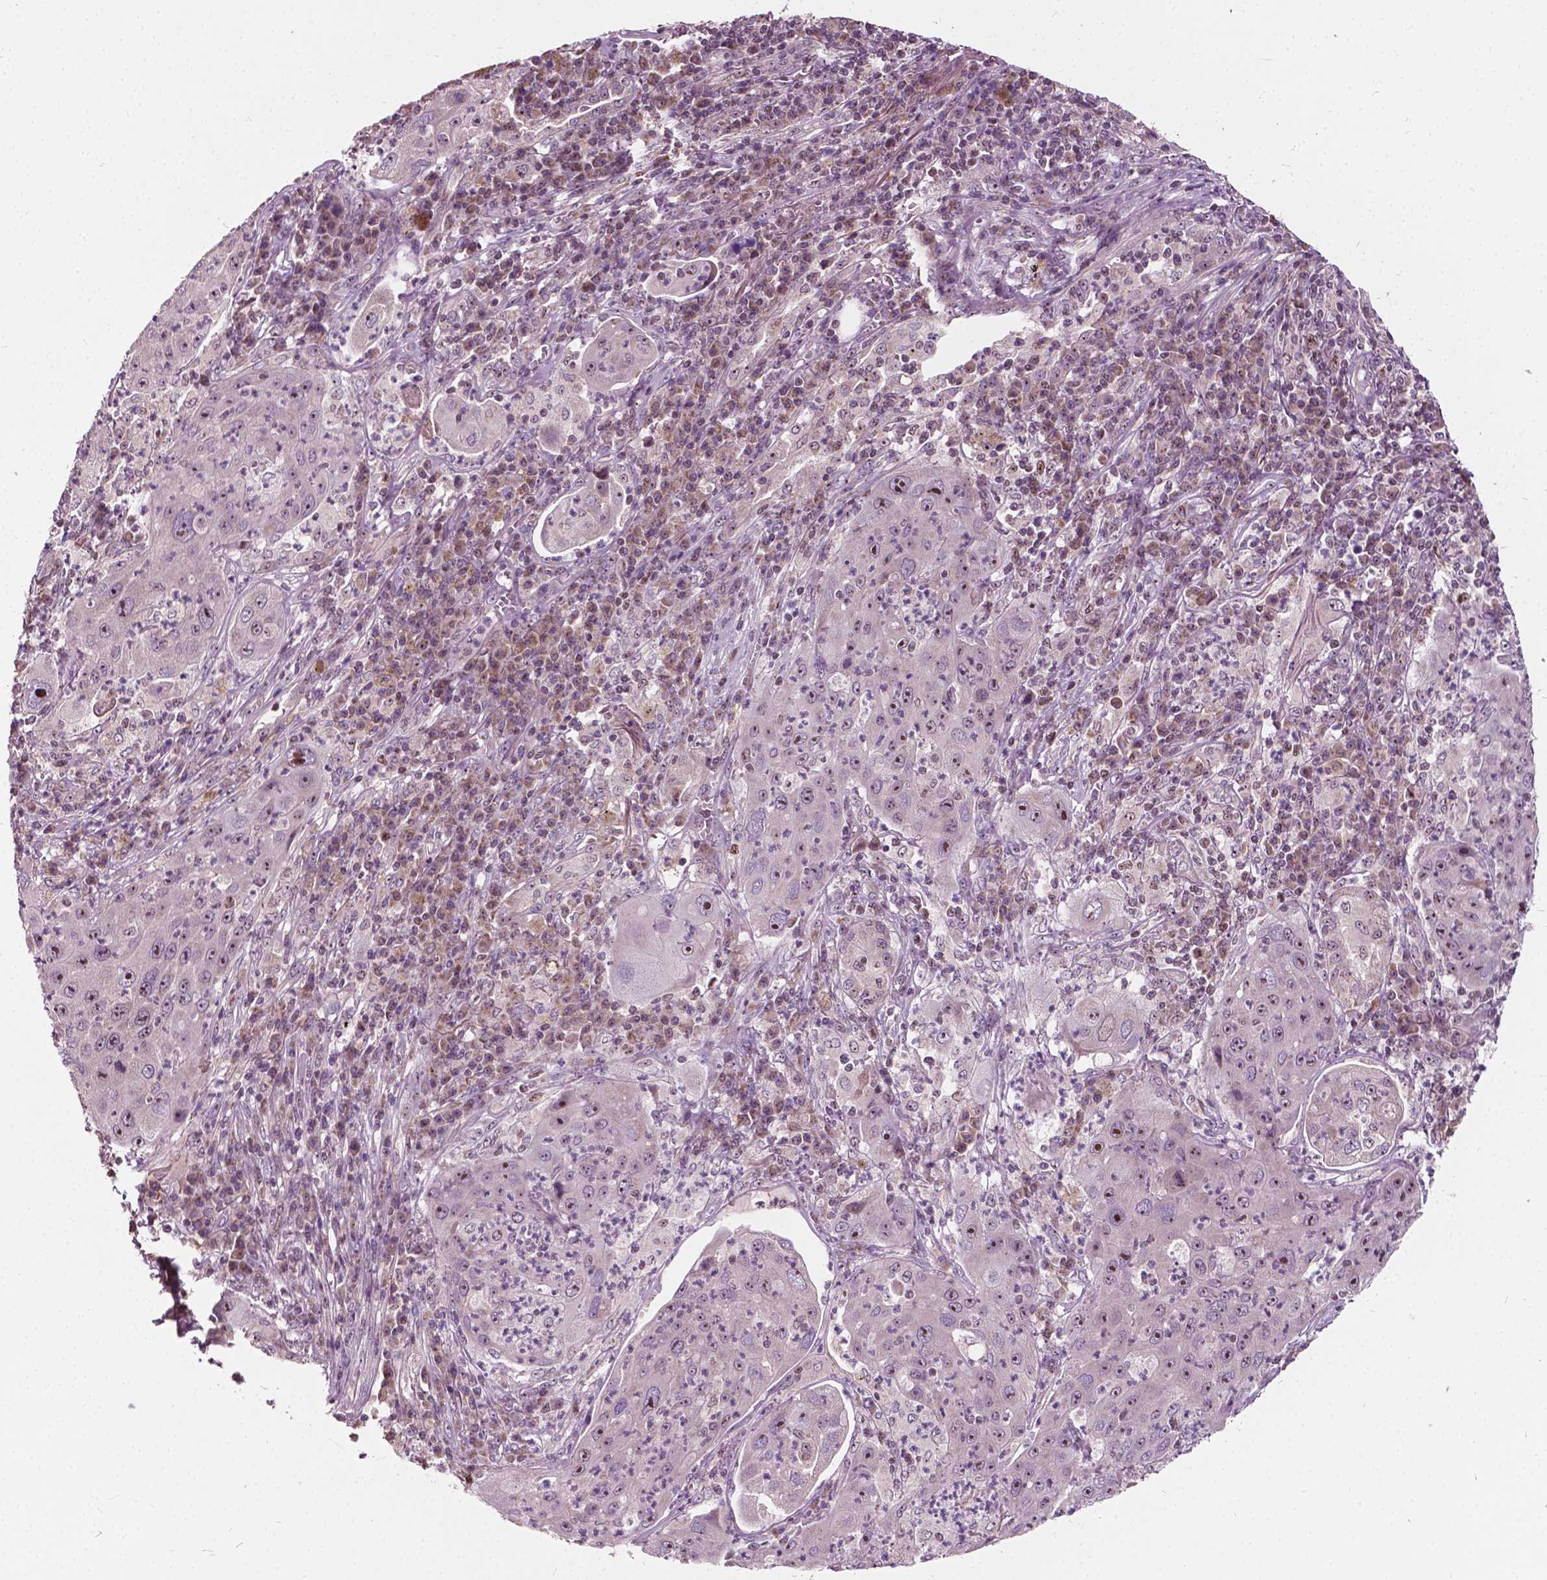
{"staining": {"intensity": "moderate", "quantity": "25%-75%", "location": "nuclear"}, "tissue": "lung cancer", "cell_type": "Tumor cells", "image_type": "cancer", "snomed": [{"axis": "morphology", "description": "Squamous cell carcinoma, NOS"}, {"axis": "topography", "description": "Lung"}], "caption": "Immunohistochemistry of human lung cancer (squamous cell carcinoma) displays medium levels of moderate nuclear expression in approximately 25%-75% of tumor cells.", "gene": "ODF3L2", "patient": {"sex": "female", "age": 59}}